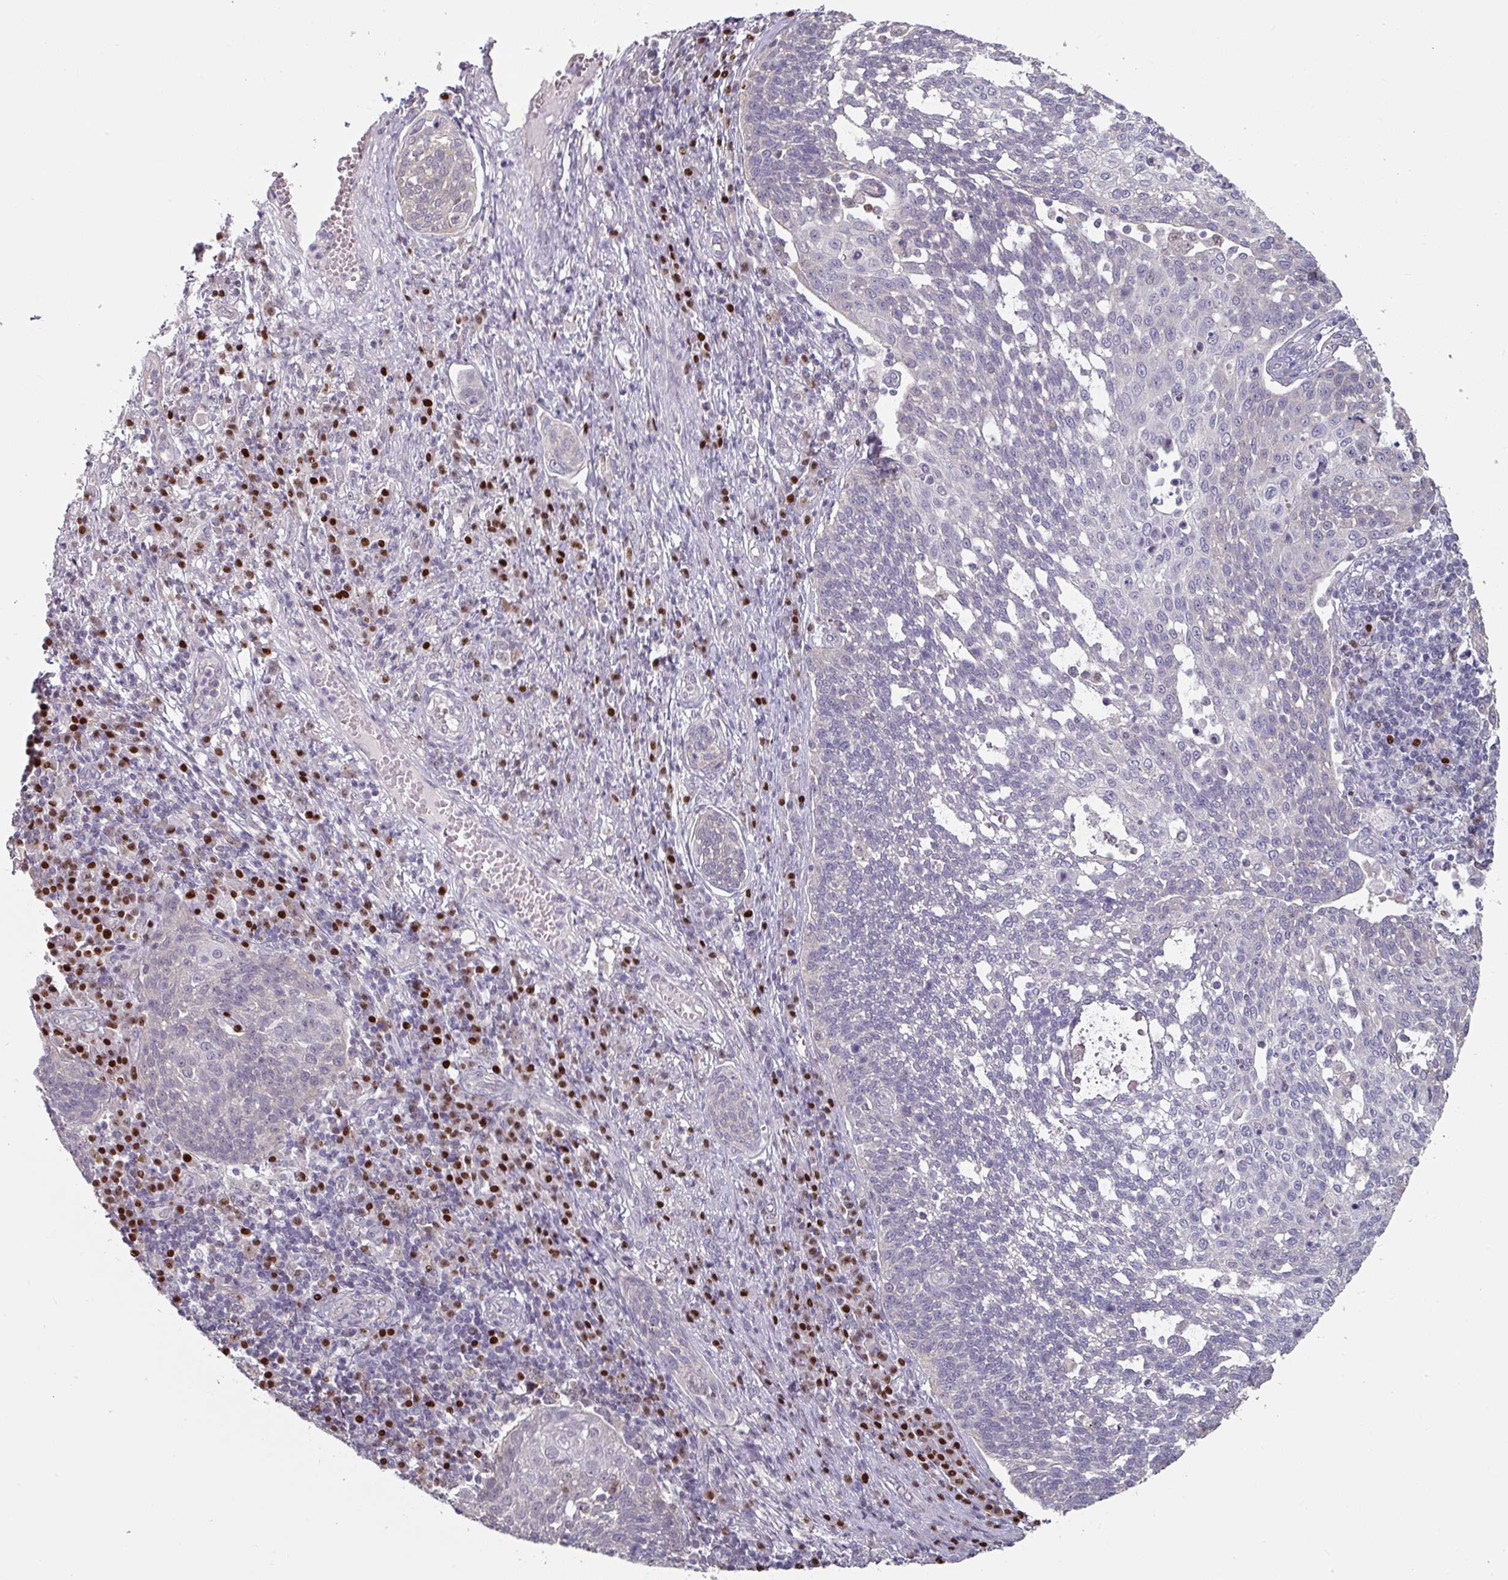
{"staining": {"intensity": "negative", "quantity": "none", "location": "none"}, "tissue": "cervical cancer", "cell_type": "Tumor cells", "image_type": "cancer", "snomed": [{"axis": "morphology", "description": "Squamous cell carcinoma, NOS"}, {"axis": "topography", "description": "Cervix"}], "caption": "This is an immunohistochemistry (IHC) histopathology image of human cervical cancer. There is no positivity in tumor cells.", "gene": "ZBTB6", "patient": {"sex": "female", "age": 34}}